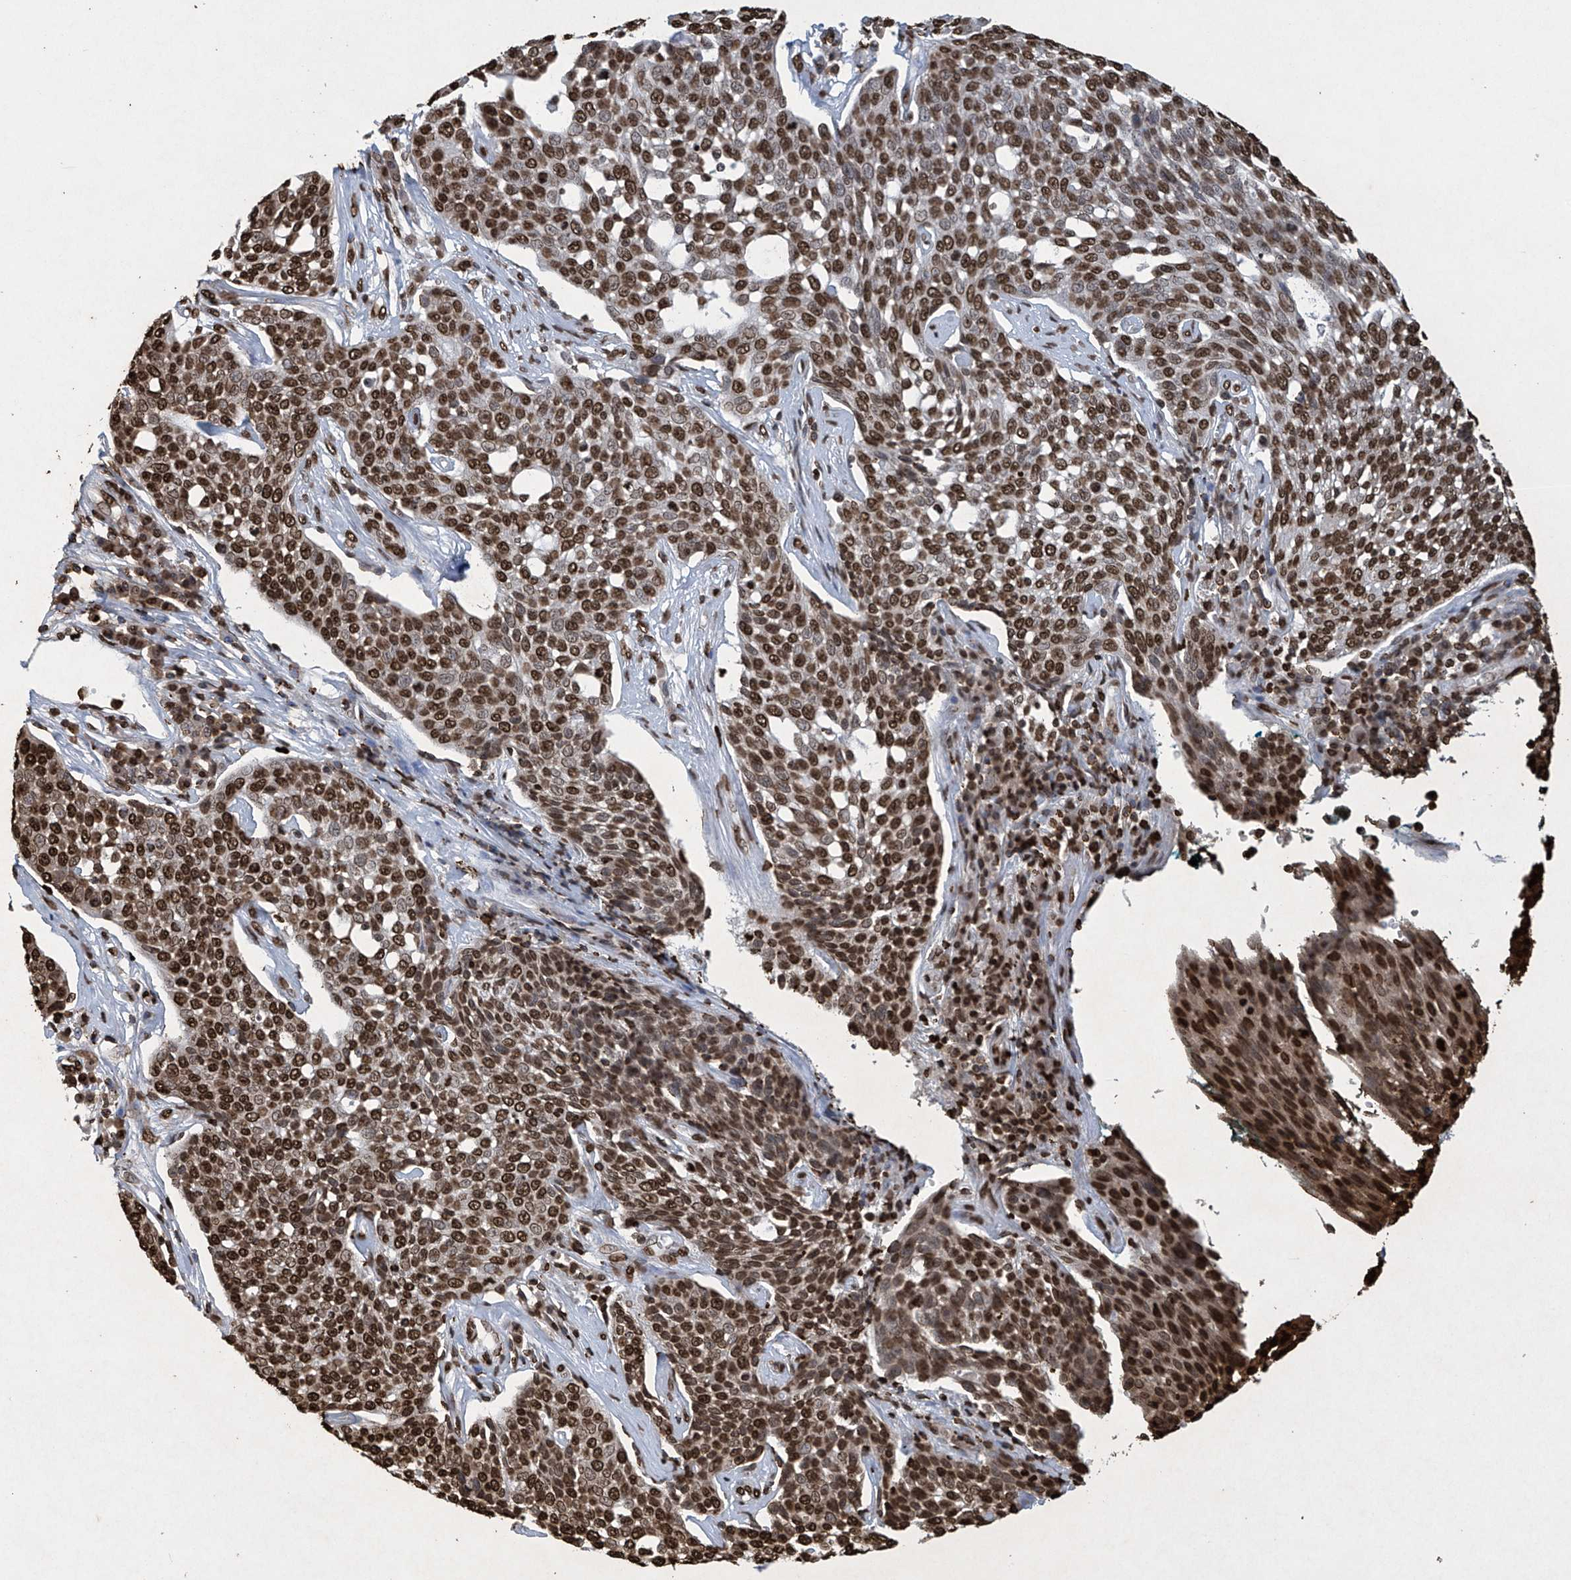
{"staining": {"intensity": "strong", "quantity": ">75%", "location": "nuclear"}, "tissue": "cervical cancer", "cell_type": "Tumor cells", "image_type": "cancer", "snomed": [{"axis": "morphology", "description": "Squamous cell carcinoma, NOS"}, {"axis": "topography", "description": "Cervix"}], "caption": "About >75% of tumor cells in cervical squamous cell carcinoma demonstrate strong nuclear protein positivity as visualized by brown immunohistochemical staining.", "gene": "H3-3A", "patient": {"sex": "female", "age": 34}}